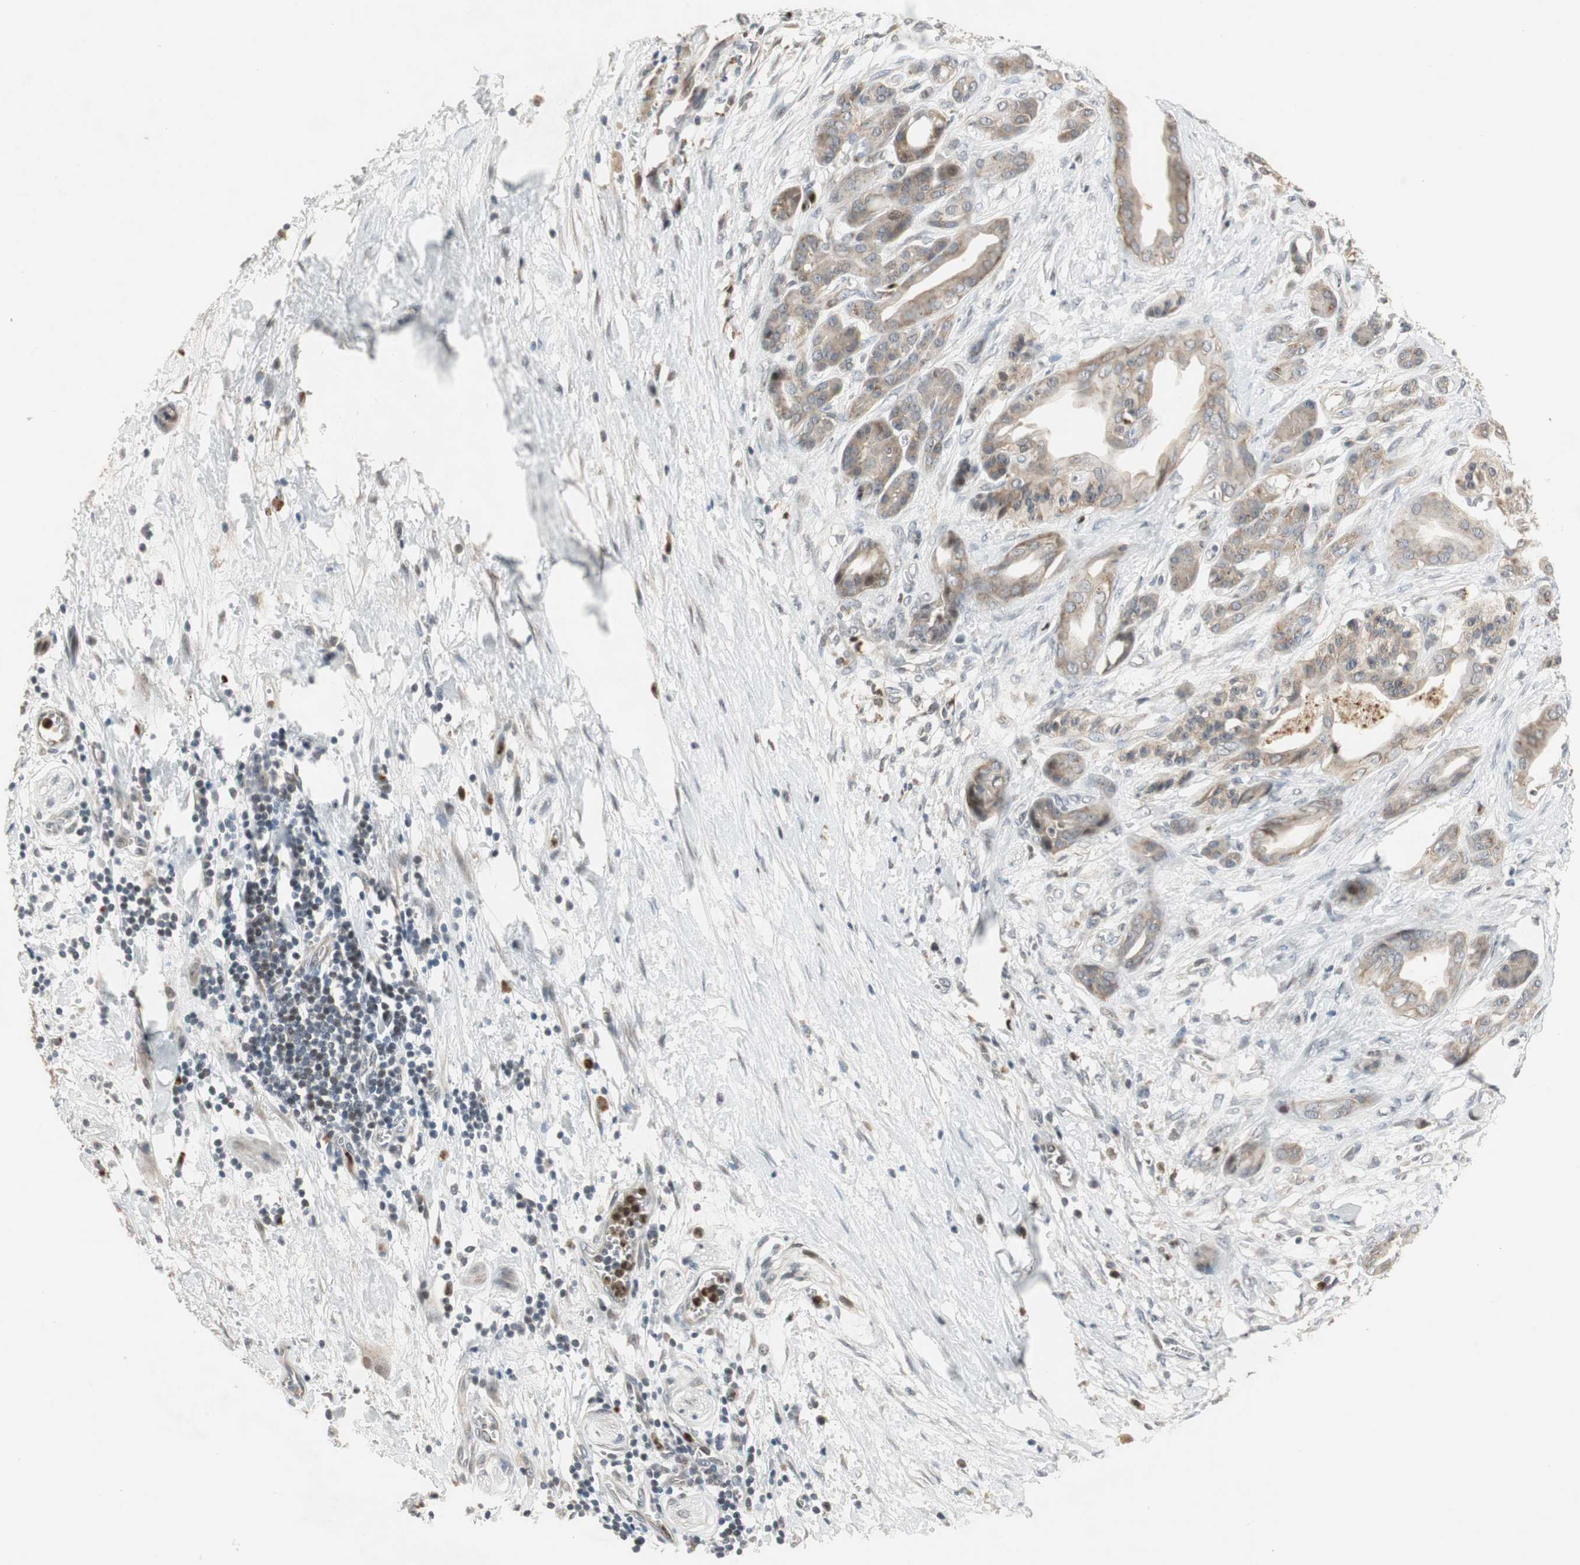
{"staining": {"intensity": "moderate", "quantity": ">75%", "location": "cytoplasmic/membranous"}, "tissue": "pancreatic cancer", "cell_type": "Tumor cells", "image_type": "cancer", "snomed": [{"axis": "morphology", "description": "Adenocarcinoma, NOS"}, {"axis": "topography", "description": "Pancreas"}], "caption": "An immunohistochemistry image of neoplastic tissue is shown. Protein staining in brown highlights moderate cytoplasmic/membranous positivity in adenocarcinoma (pancreatic) within tumor cells.", "gene": "SNX4", "patient": {"sex": "male", "age": 59}}